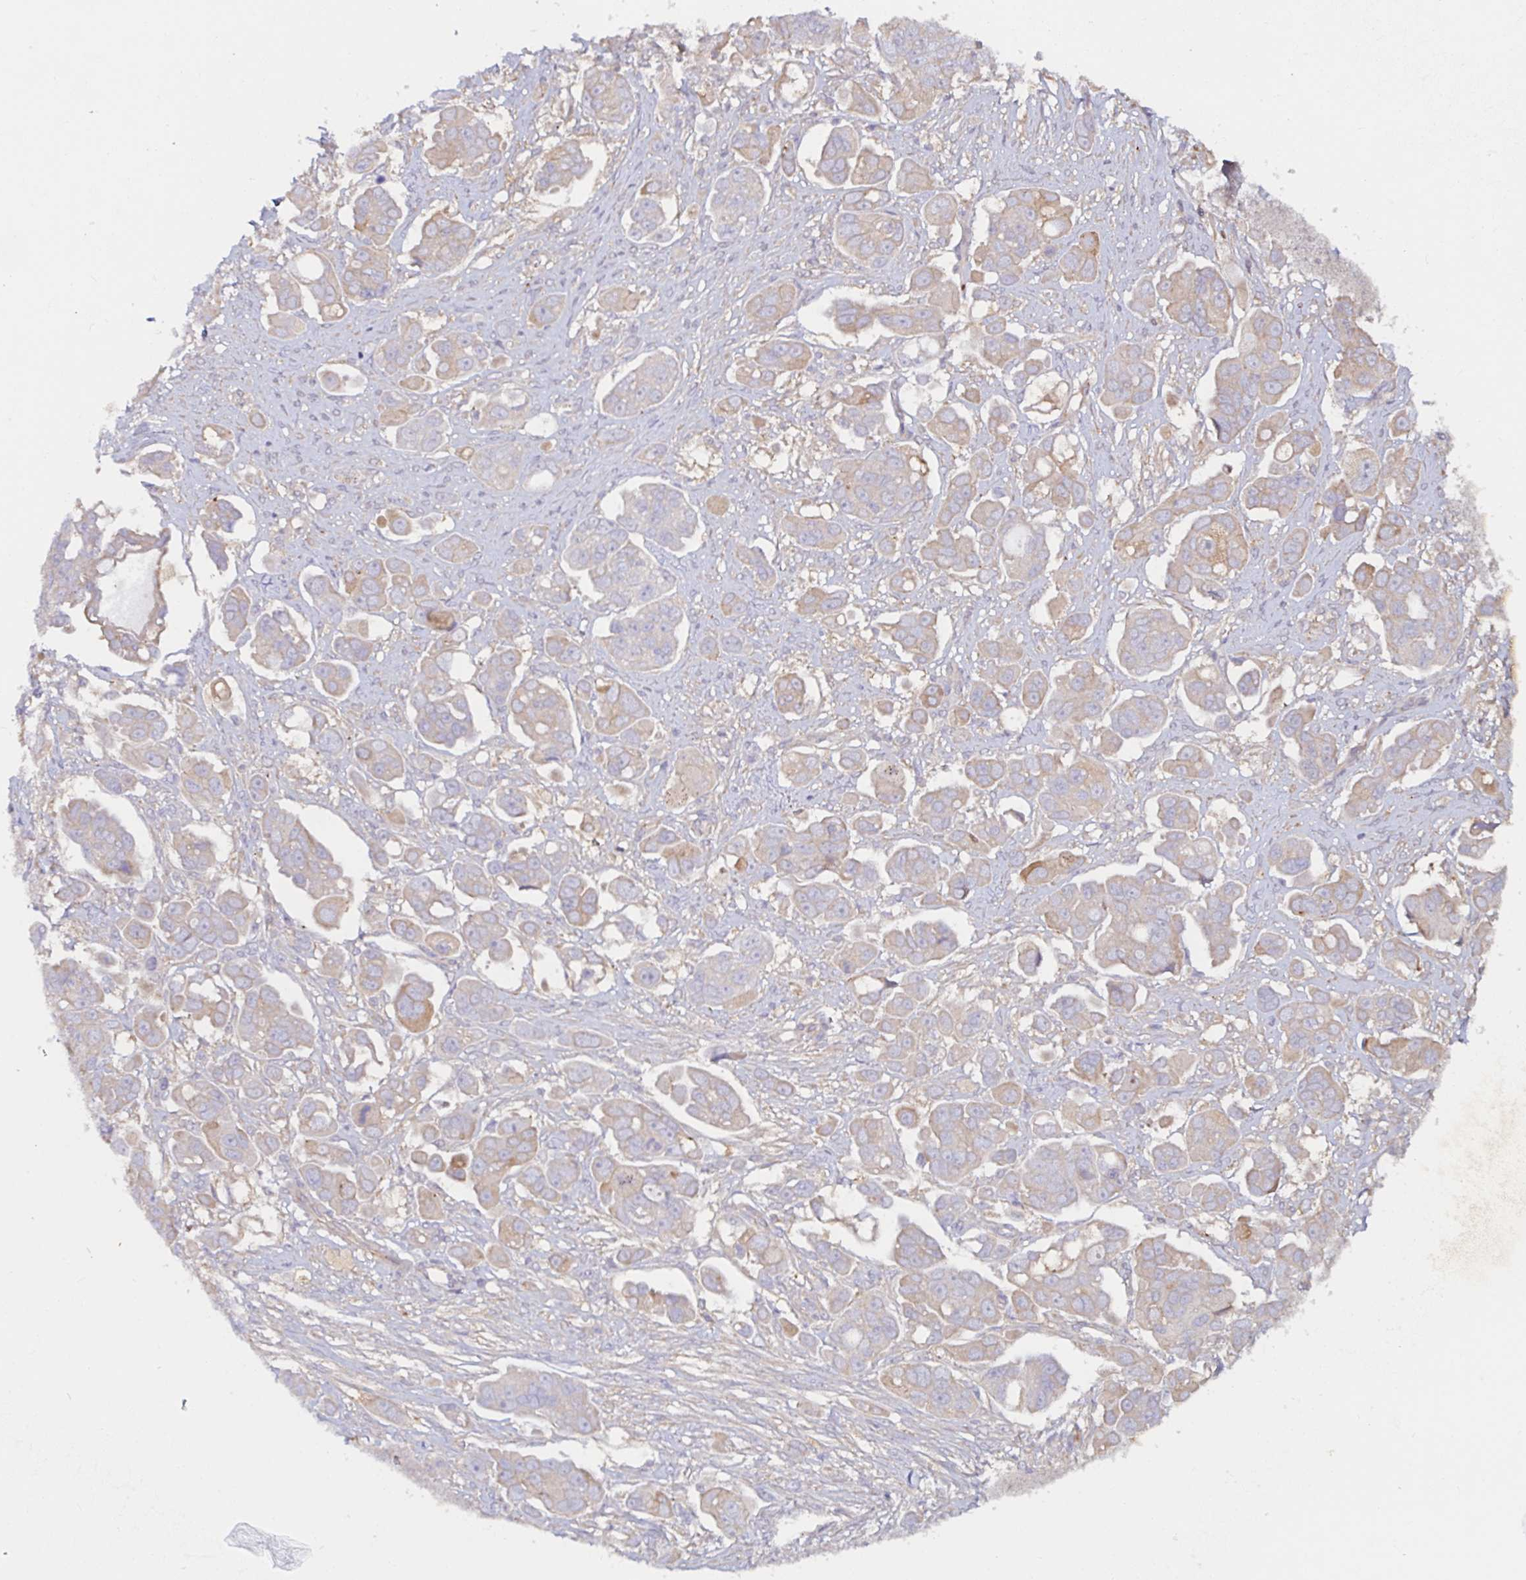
{"staining": {"intensity": "moderate", "quantity": "<25%", "location": "cytoplasmic/membranous"}, "tissue": "ovarian cancer", "cell_type": "Tumor cells", "image_type": "cancer", "snomed": [{"axis": "morphology", "description": "Carcinoma, endometroid"}, {"axis": "topography", "description": "Ovary"}], "caption": "Immunohistochemistry (IHC) image of ovarian endometroid carcinoma stained for a protein (brown), which reveals low levels of moderate cytoplasmic/membranous staining in about <25% of tumor cells.", "gene": "RSRP1", "patient": {"sex": "female", "age": 70}}